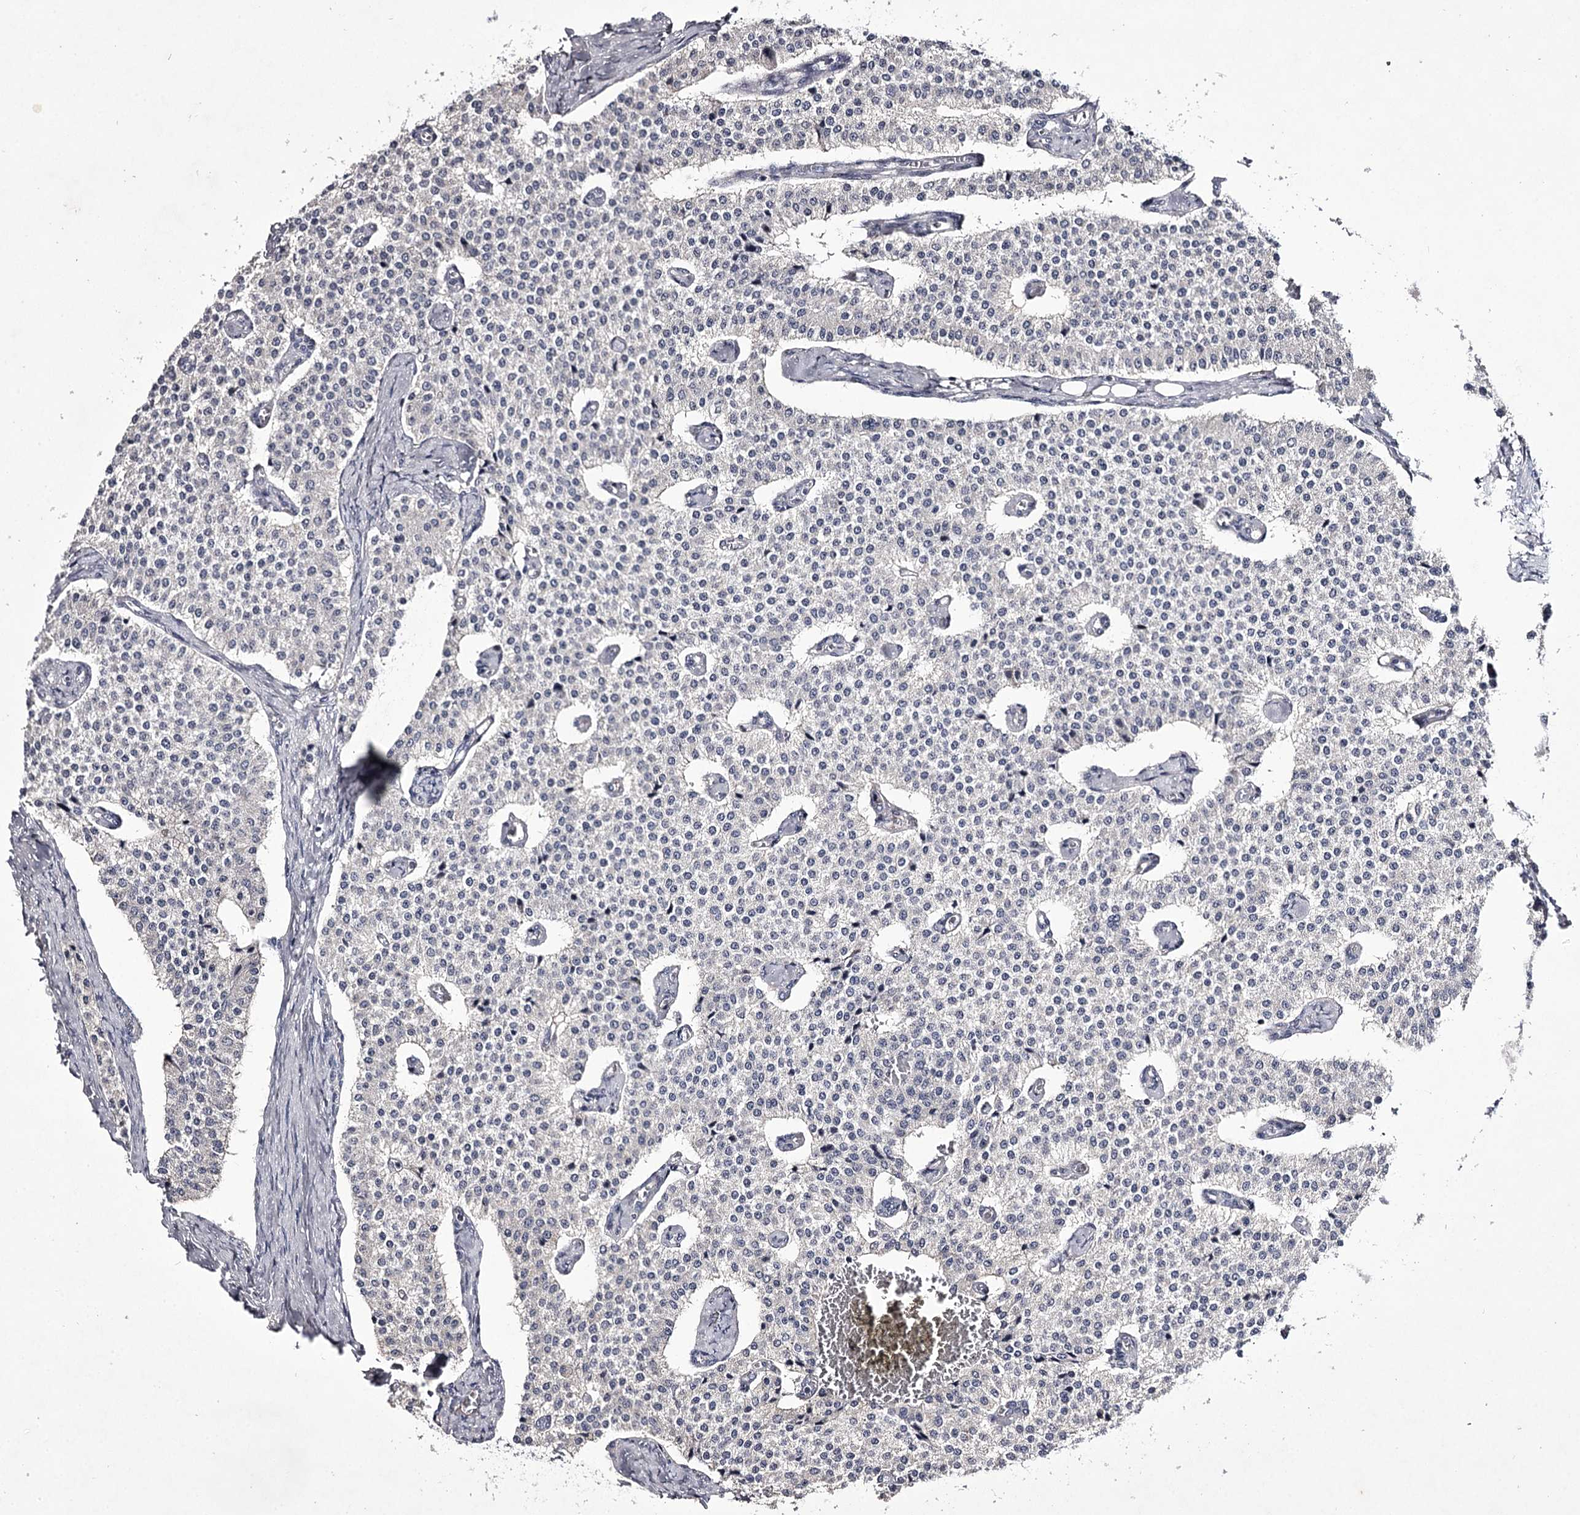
{"staining": {"intensity": "negative", "quantity": "none", "location": "none"}, "tissue": "carcinoid", "cell_type": "Tumor cells", "image_type": "cancer", "snomed": [{"axis": "morphology", "description": "Carcinoid, malignant, NOS"}, {"axis": "topography", "description": "Colon"}], "caption": "Immunohistochemistry (IHC) image of human malignant carcinoid stained for a protein (brown), which displays no expression in tumor cells.", "gene": "PRM2", "patient": {"sex": "female", "age": 52}}